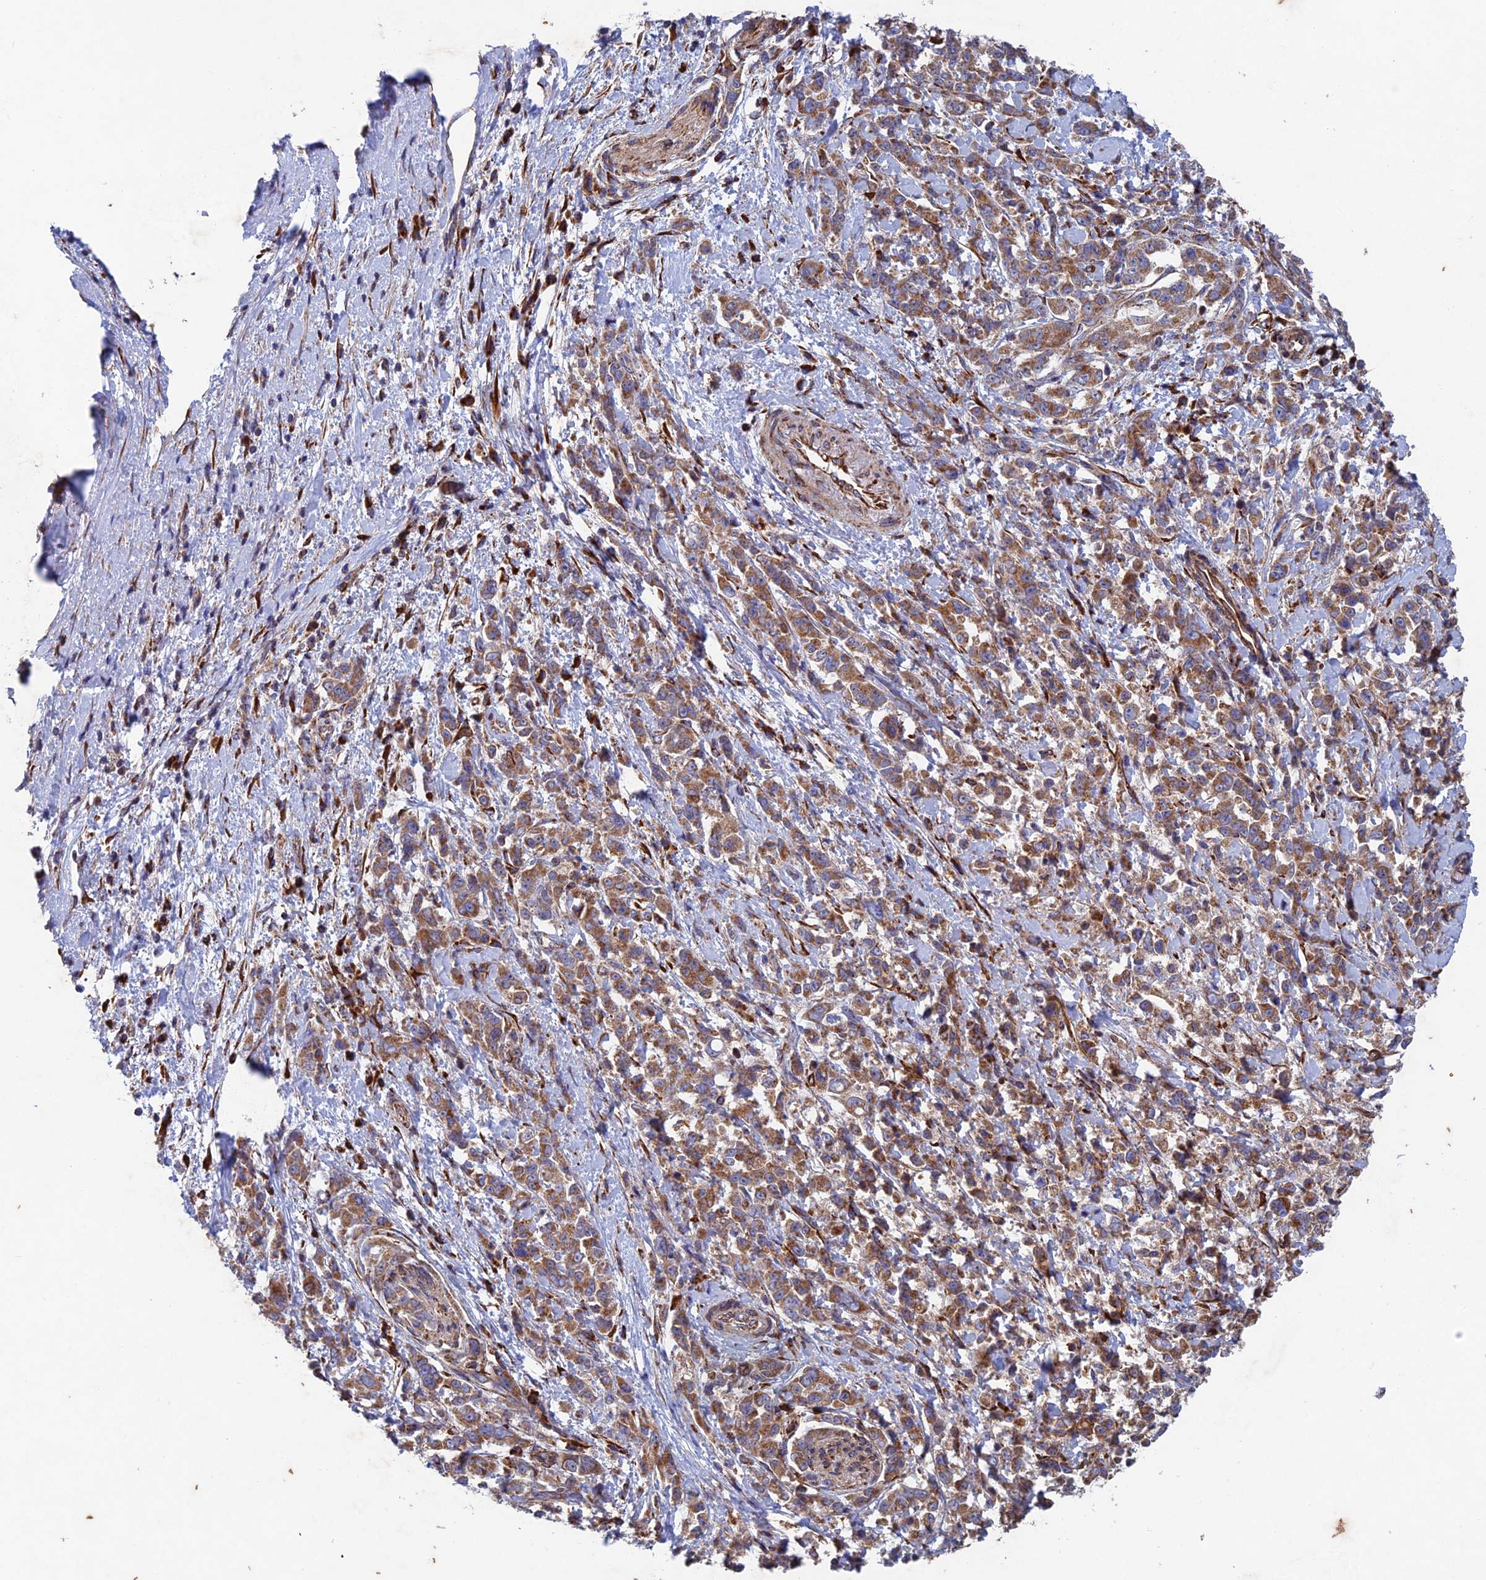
{"staining": {"intensity": "moderate", "quantity": ">75%", "location": "cytoplasmic/membranous"}, "tissue": "pancreatic cancer", "cell_type": "Tumor cells", "image_type": "cancer", "snomed": [{"axis": "morphology", "description": "Normal tissue, NOS"}, {"axis": "morphology", "description": "Adenocarcinoma, NOS"}, {"axis": "topography", "description": "Pancreas"}], "caption": "IHC of human adenocarcinoma (pancreatic) reveals medium levels of moderate cytoplasmic/membranous staining in about >75% of tumor cells. (Brightfield microscopy of DAB IHC at high magnification).", "gene": "AP4S1", "patient": {"sex": "female", "age": 64}}